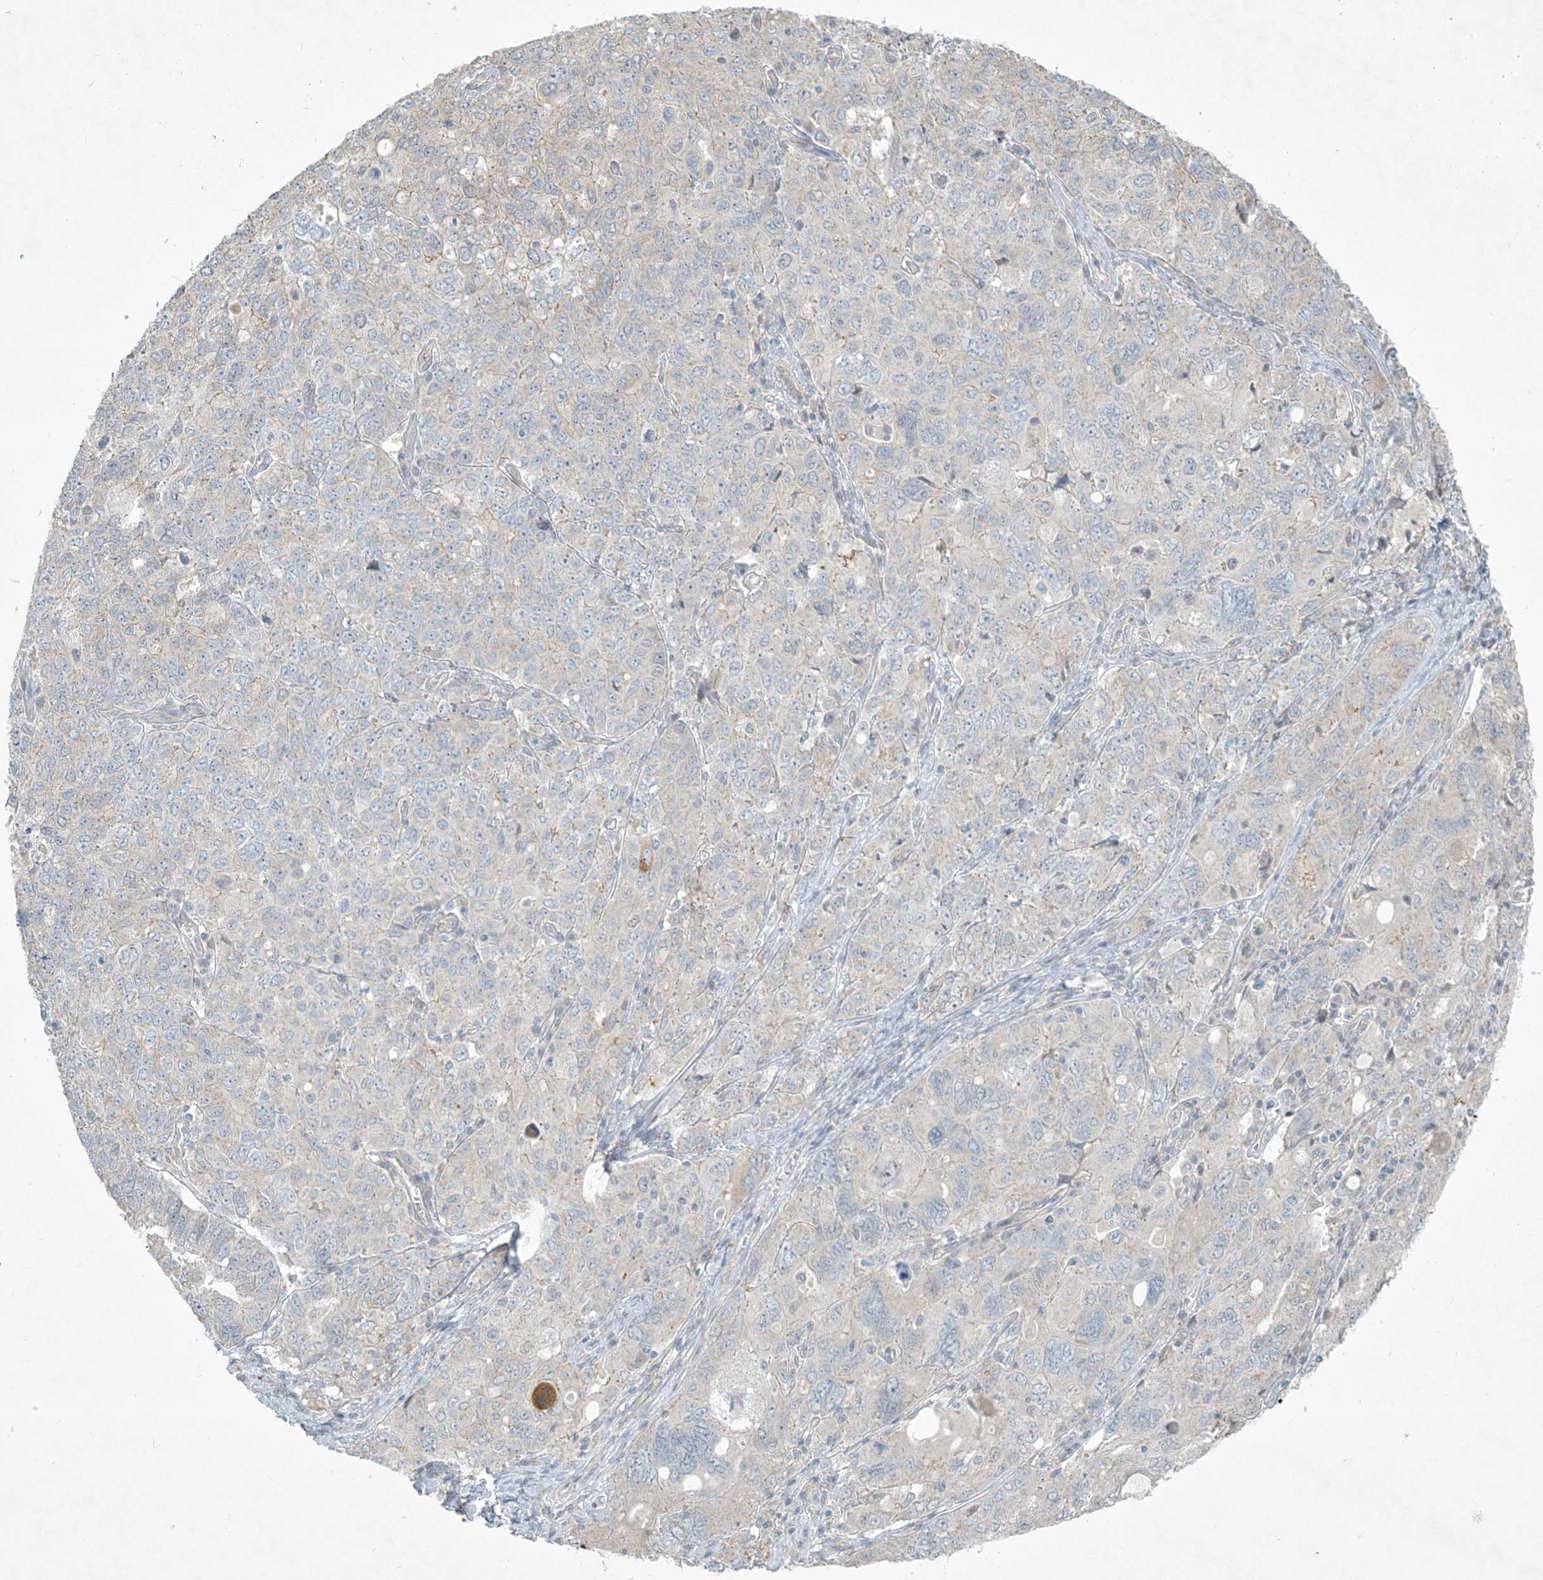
{"staining": {"intensity": "negative", "quantity": "none", "location": "none"}, "tissue": "ovarian cancer", "cell_type": "Tumor cells", "image_type": "cancer", "snomed": [{"axis": "morphology", "description": "Carcinoma, endometroid"}, {"axis": "topography", "description": "Ovary"}], "caption": "Tumor cells show no significant positivity in ovarian cancer.", "gene": "BCORL1", "patient": {"sex": "female", "age": 62}}